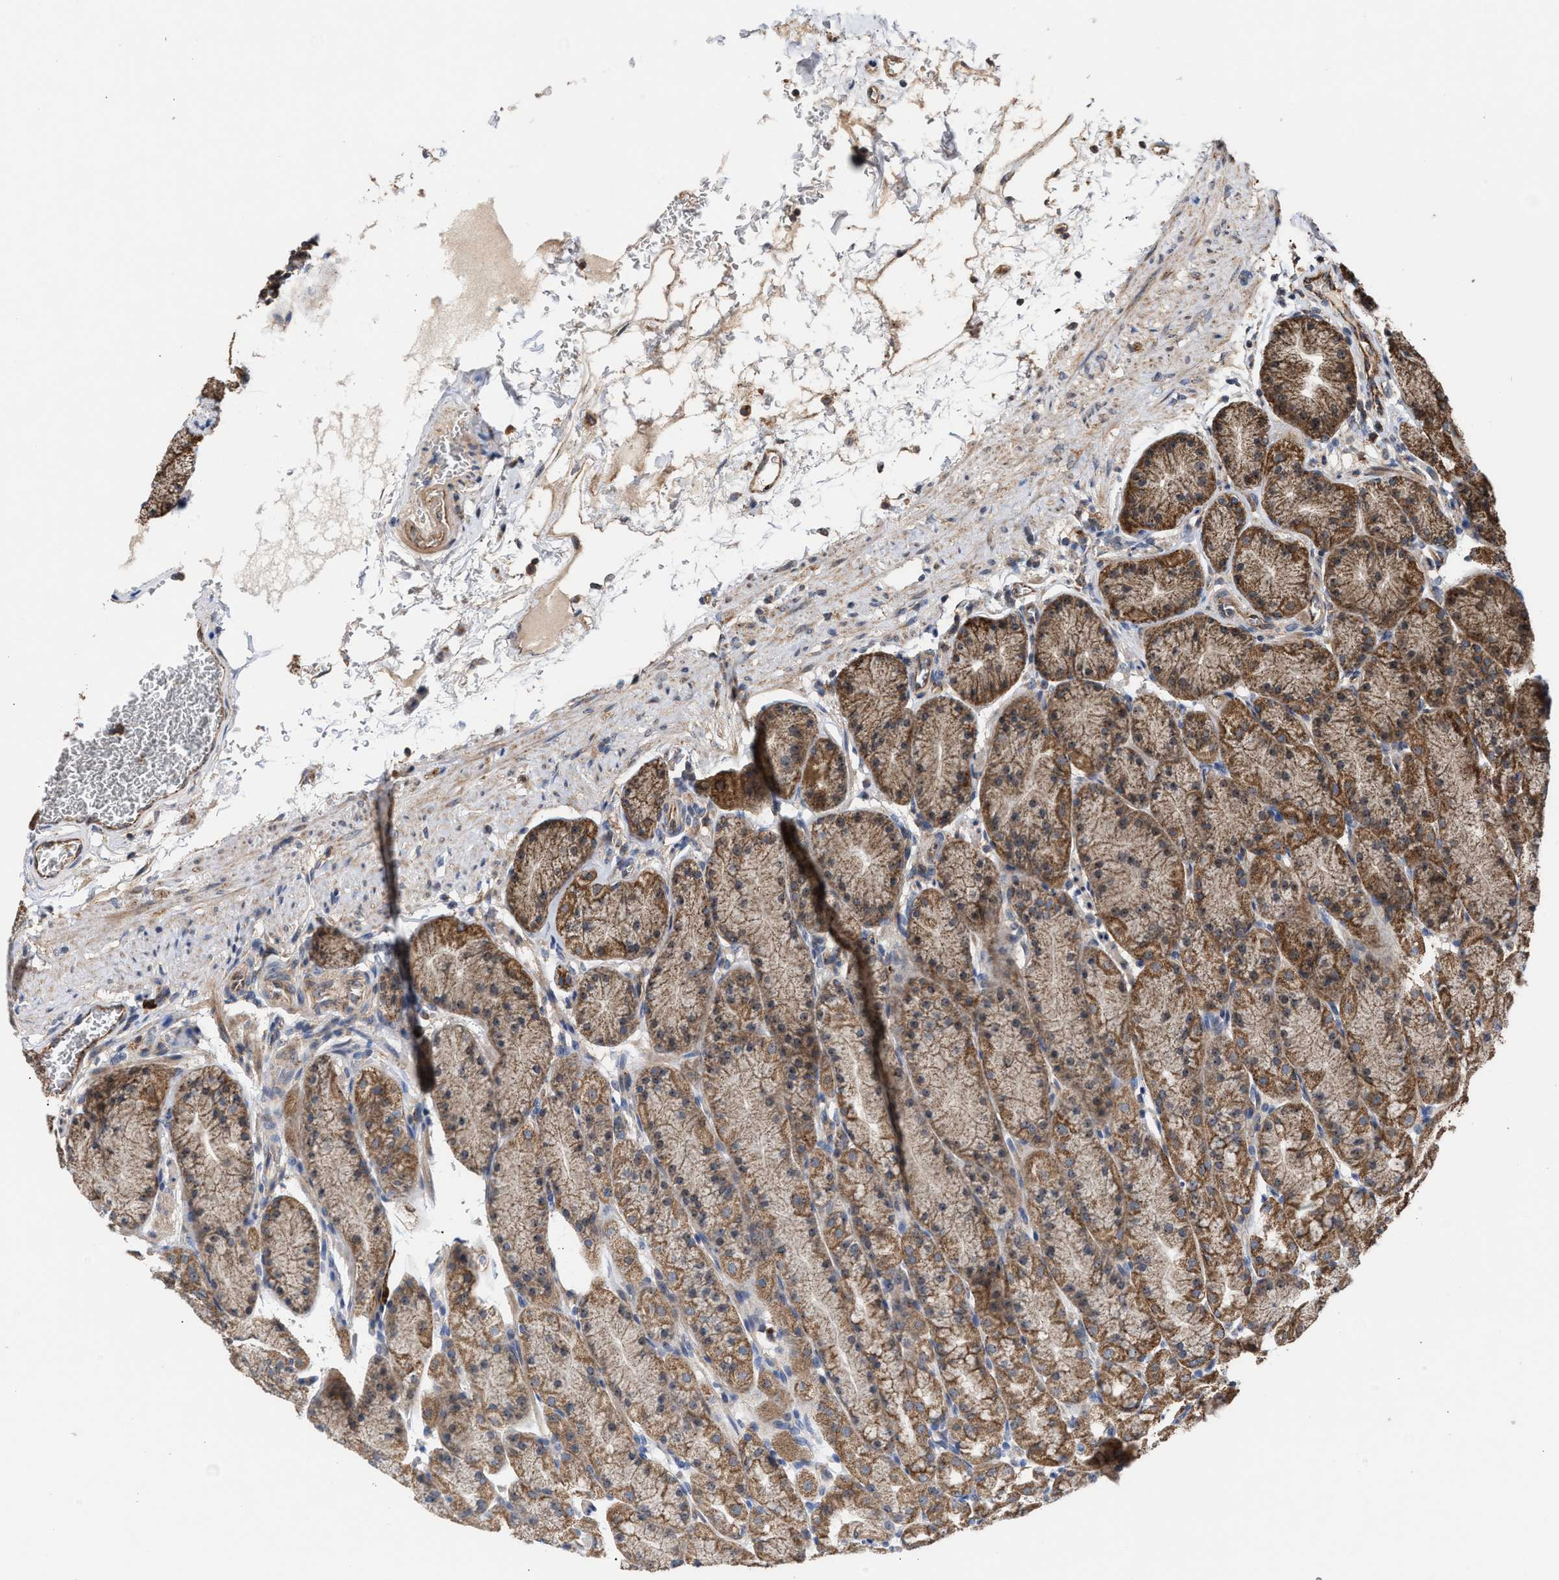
{"staining": {"intensity": "moderate", "quantity": ">75%", "location": "cytoplasmic/membranous,nuclear"}, "tissue": "stomach", "cell_type": "Glandular cells", "image_type": "normal", "snomed": [{"axis": "morphology", "description": "Normal tissue, NOS"}, {"axis": "topography", "description": "Stomach"}], "caption": "Protein expression analysis of normal stomach displays moderate cytoplasmic/membranous,nuclear positivity in approximately >75% of glandular cells. The protein is shown in brown color, while the nuclei are stained blue.", "gene": "EXOSC2", "patient": {"sex": "male", "age": 42}}